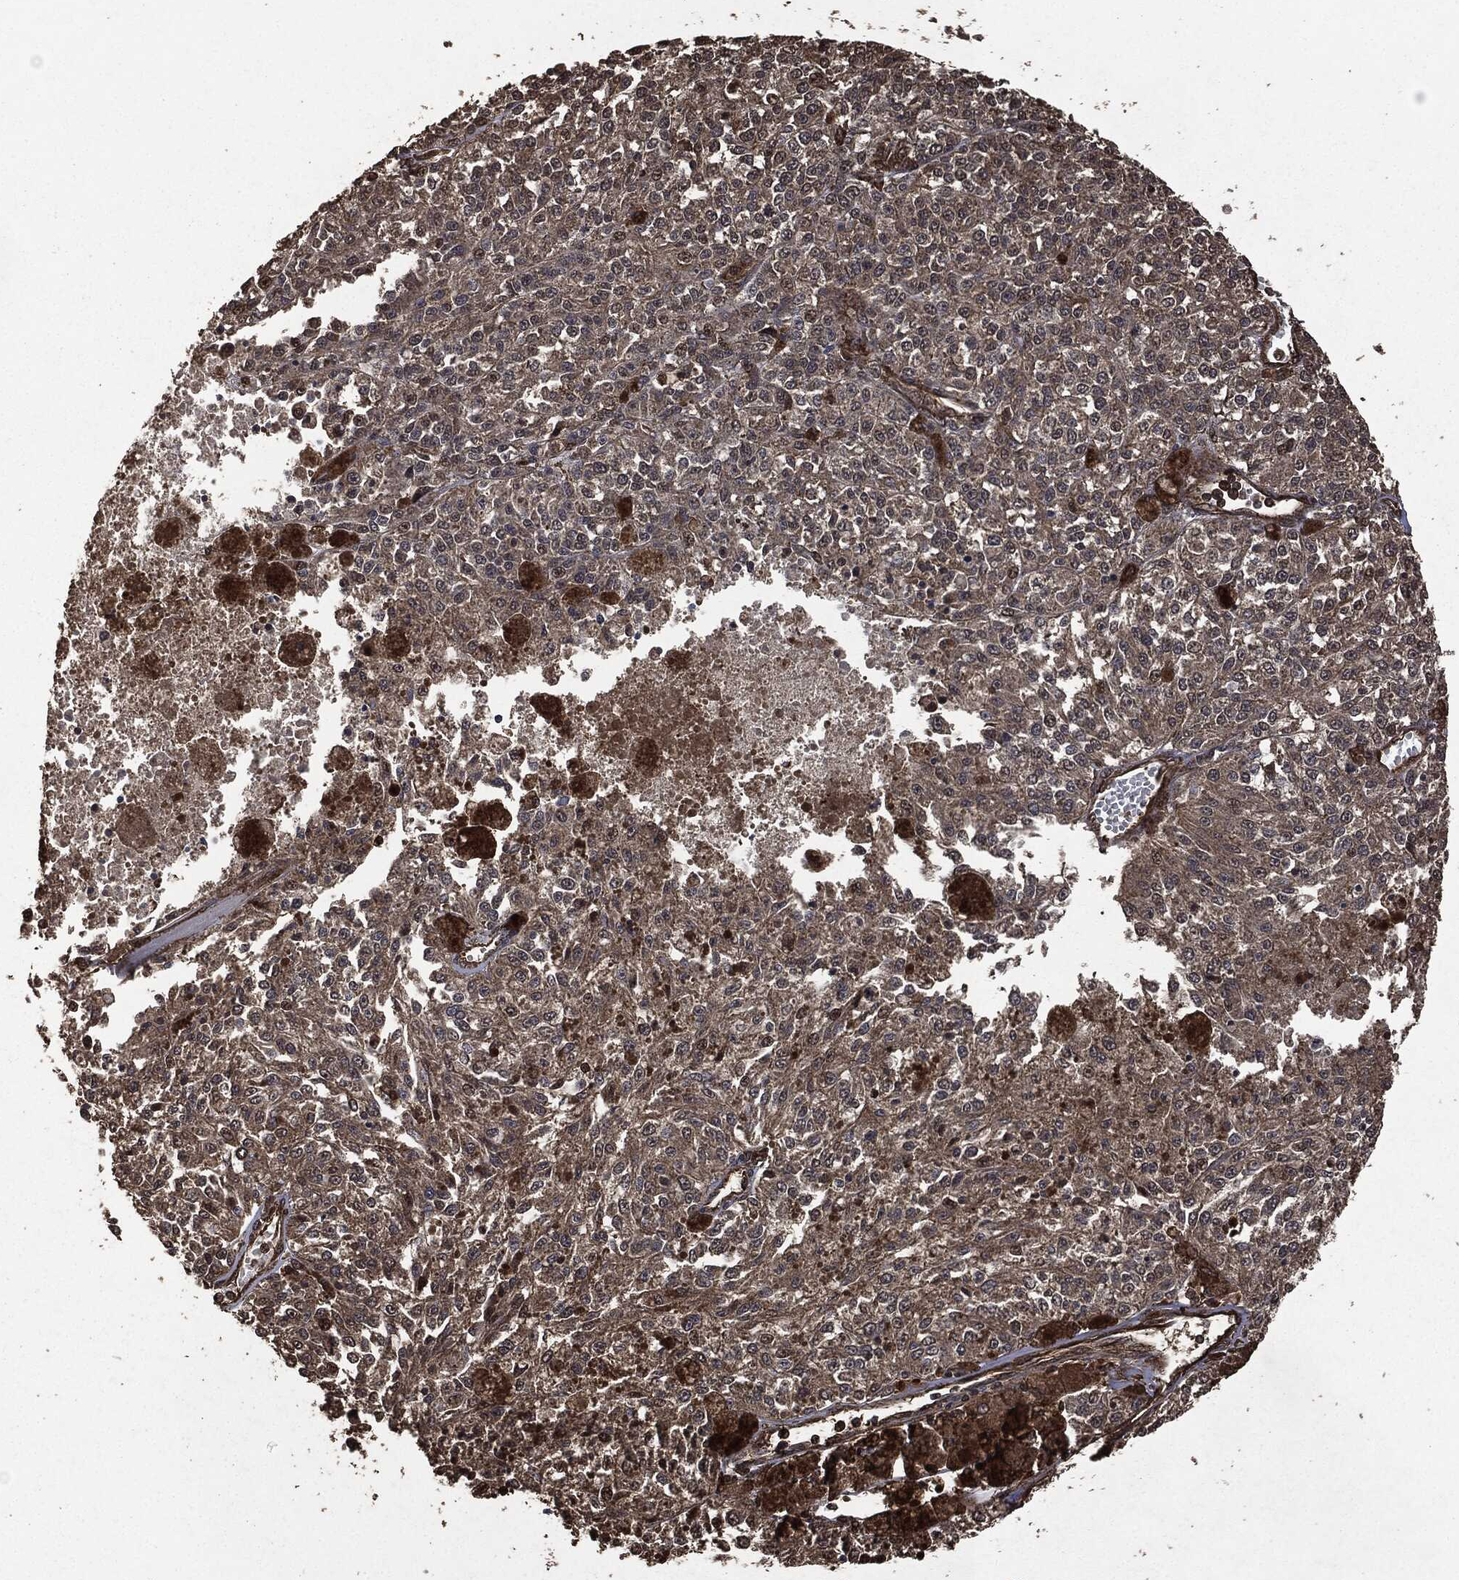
{"staining": {"intensity": "weak", "quantity": "25%-75%", "location": "cytoplasmic/membranous"}, "tissue": "melanoma", "cell_type": "Tumor cells", "image_type": "cancer", "snomed": [{"axis": "morphology", "description": "Malignant melanoma, Metastatic site"}, {"axis": "topography", "description": "Lymph node"}], "caption": "This image shows immunohistochemistry (IHC) staining of human malignant melanoma (metastatic site), with low weak cytoplasmic/membranous expression in approximately 25%-75% of tumor cells.", "gene": "HRAS", "patient": {"sex": "female", "age": 64}}